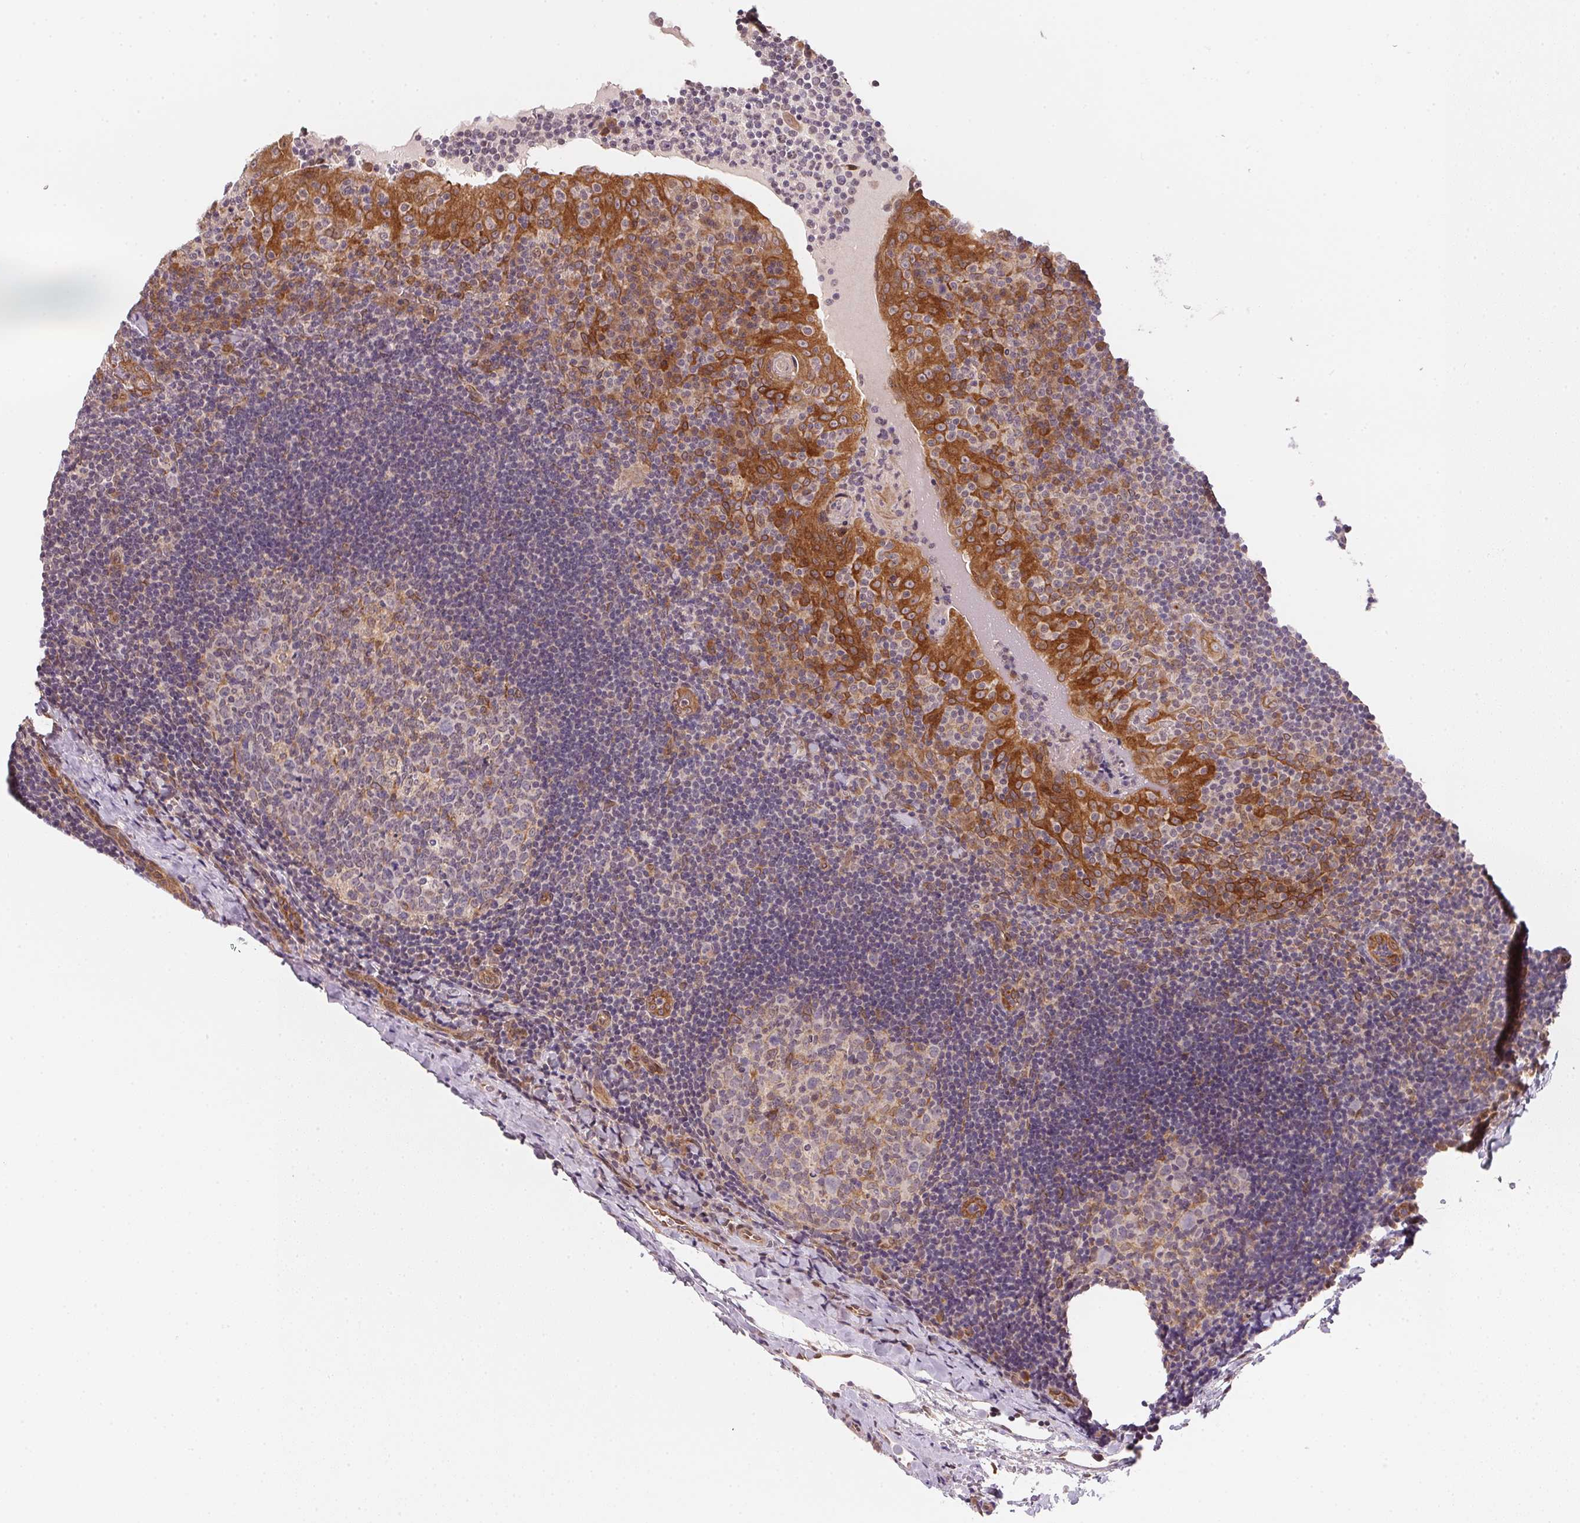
{"staining": {"intensity": "moderate", "quantity": "<25%", "location": "cytoplasmic/membranous"}, "tissue": "tonsil", "cell_type": "Germinal center cells", "image_type": "normal", "snomed": [{"axis": "morphology", "description": "Normal tissue, NOS"}, {"axis": "topography", "description": "Tonsil"}], "caption": "DAB immunohistochemical staining of unremarkable human tonsil displays moderate cytoplasmic/membranous protein expression in approximately <25% of germinal center cells.", "gene": "EI24", "patient": {"sex": "male", "age": 17}}